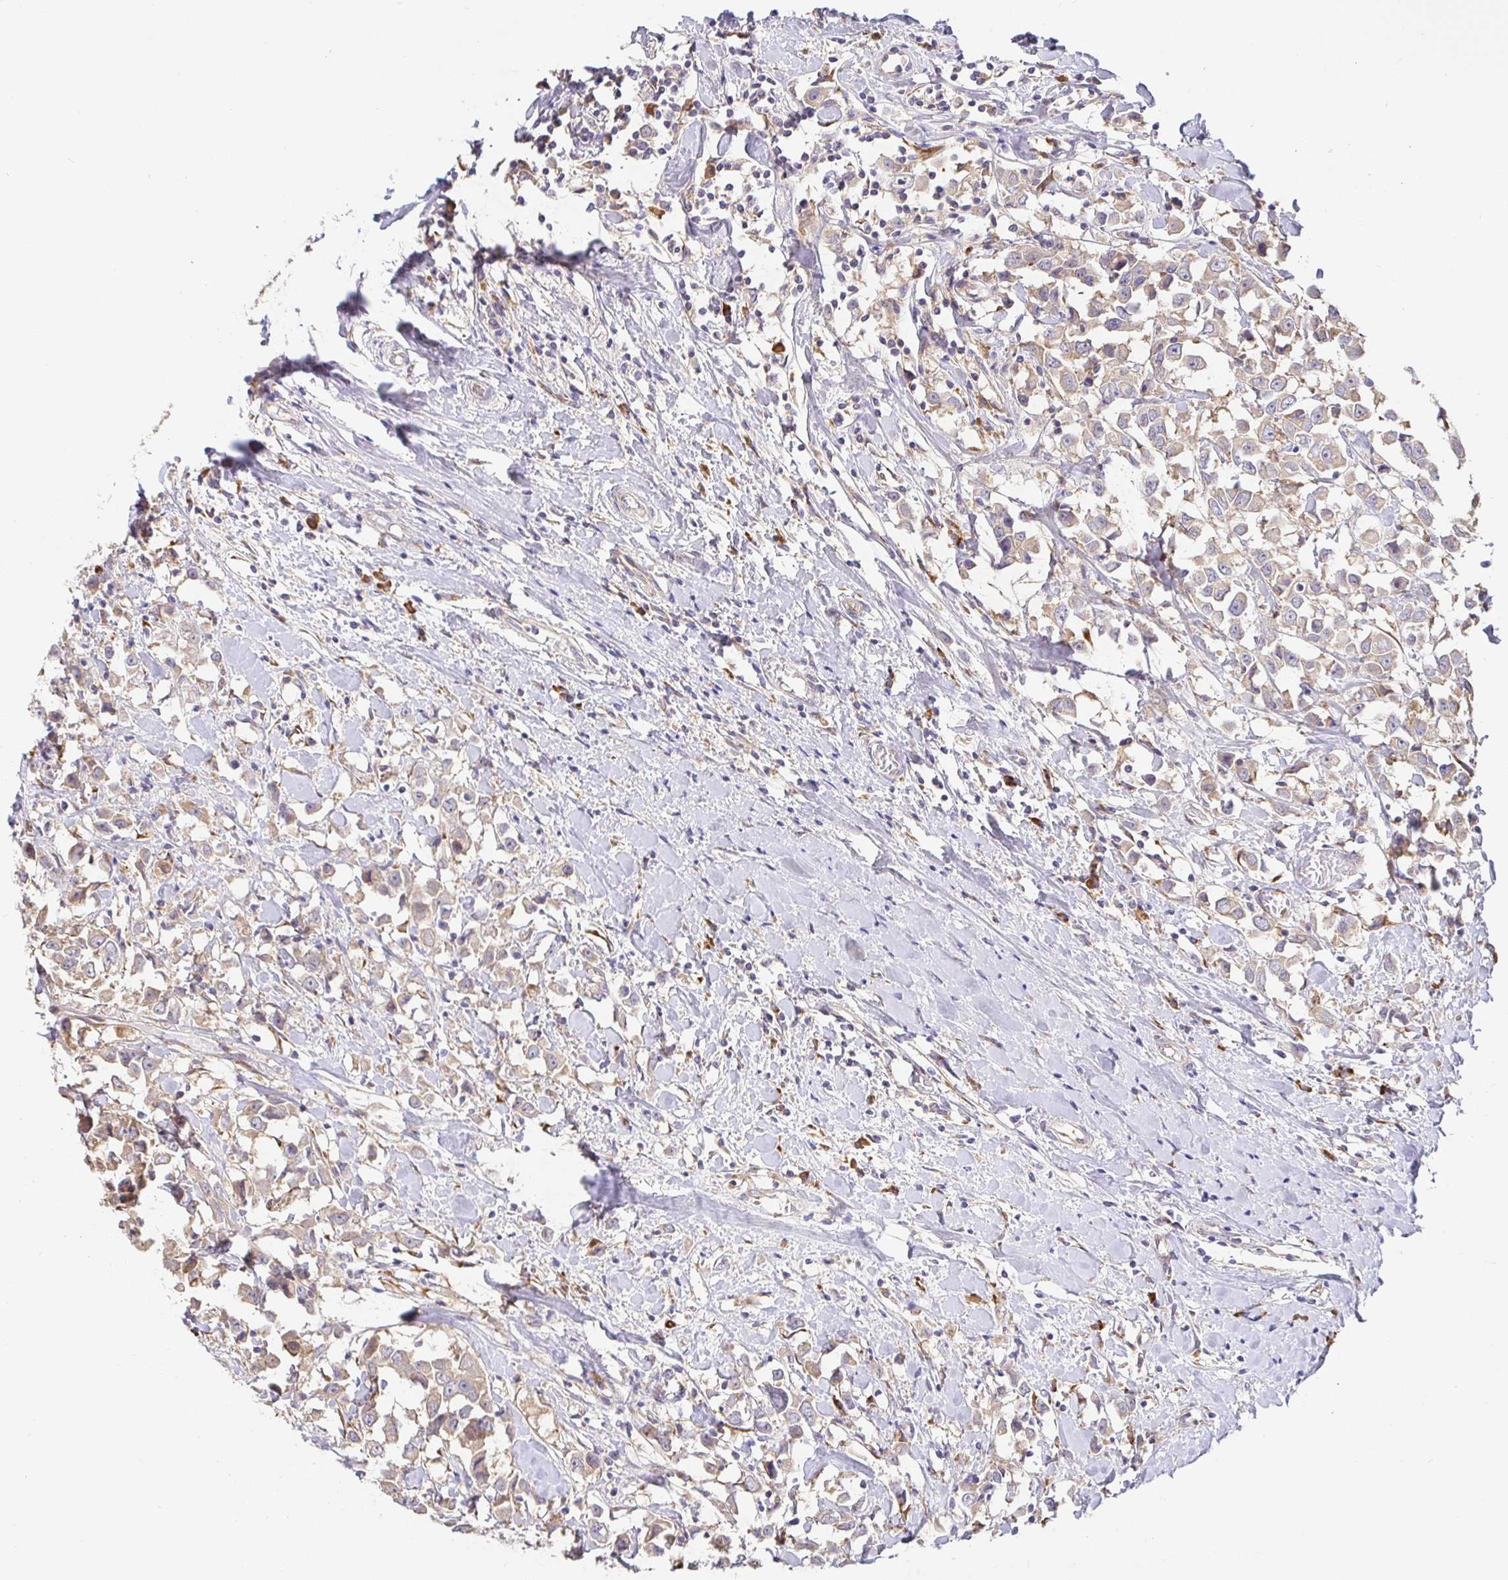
{"staining": {"intensity": "weak", "quantity": "<25%", "location": "cytoplasmic/membranous"}, "tissue": "breast cancer", "cell_type": "Tumor cells", "image_type": "cancer", "snomed": [{"axis": "morphology", "description": "Duct carcinoma"}, {"axis": "topography", "description": "Breast"}], "caption": "This is a photomicrograph of immunohistochemistry (IHC) staining of breast cancer (intraductal carcinoma), which shows no positivity in tumor cells. (Stains: DAB IHC with hematoxylin counter stain, Microscopy: brightfield microscopy at high magnification).", "gene": "PDPK1", "patient": {"sex": "female", "age": 61}}